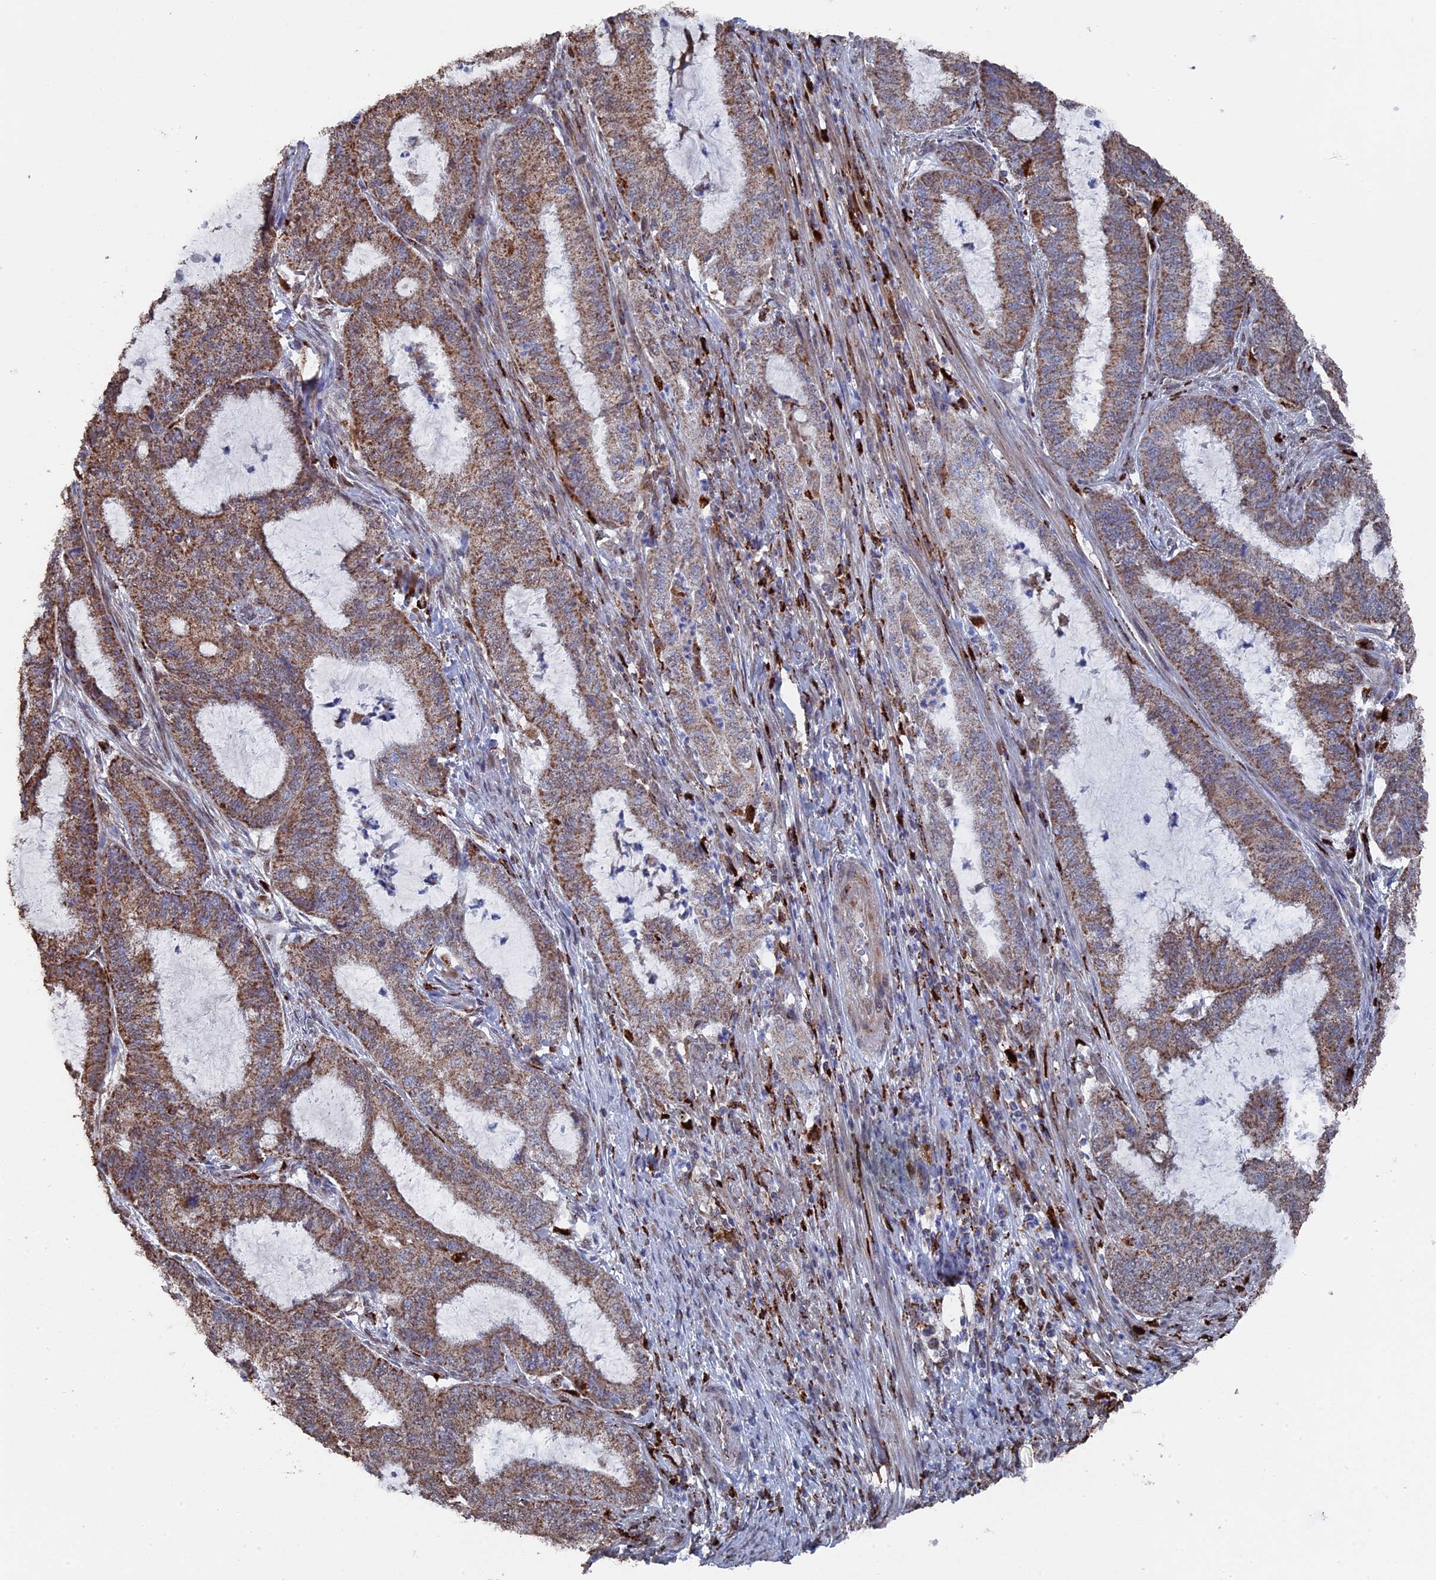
{"staining": {"intensity": "moderate", "quantity": ">75%", "location": "cytoplasmic/membranous"}, "tissue": "endometrial cancer", "cell_type": "Tumor cells", "image_type": "cancer", "snomed": [{"axis": "morphology", "description": "Adenocarcinoma, NOS"}, {"axis": "topography", "description": "Endometrium"}], "caption": "Tumor cells demonstrate moderate cytoplasmic/membranous expression in approximately >75% of cells in endometrial cancer (adenocarcinoma).", "gene": "SMG9", "patient": {"sex": "female", "age": 51}}